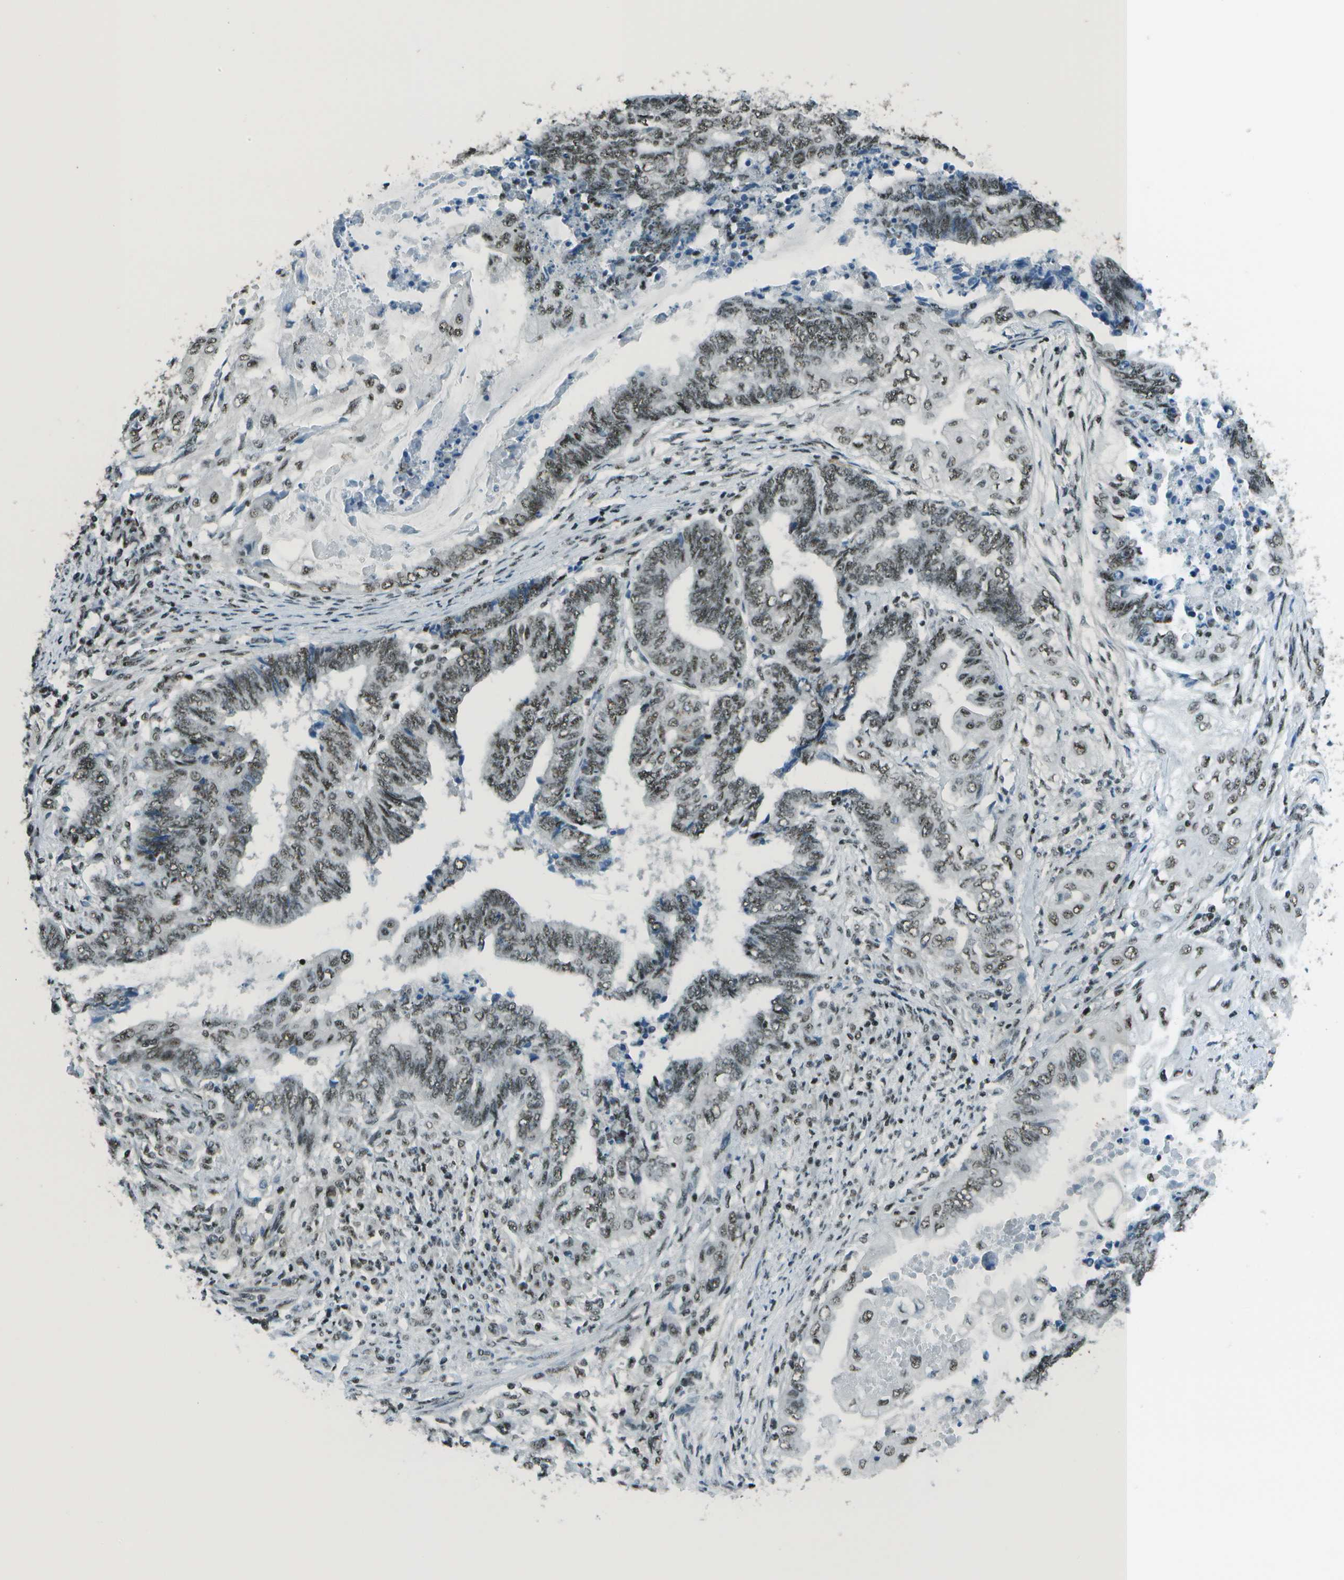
{"staining": {"intensity": "weak", "quantity": ">75%", "location": "nuclear"}, "tissue": "endometrial cancer", "cell_type": "Tumor cells", "image_type": "cancer", "snomed": [{"axis": "morphology", "description": "Adenocarcinoma, NOS"}, {"axis": "topography", "description": "Uterus"}, {"axis": "topography", "description": "Endometrium"}], "caption": "IHC (DAB) staining of human adenocarcinoma (endometrial) exhibits weak nuclear protein staining in approximately >75% of tumor cells.", "gene": "DEPDC1", "patient": {"sex": "female", "age": 70}}